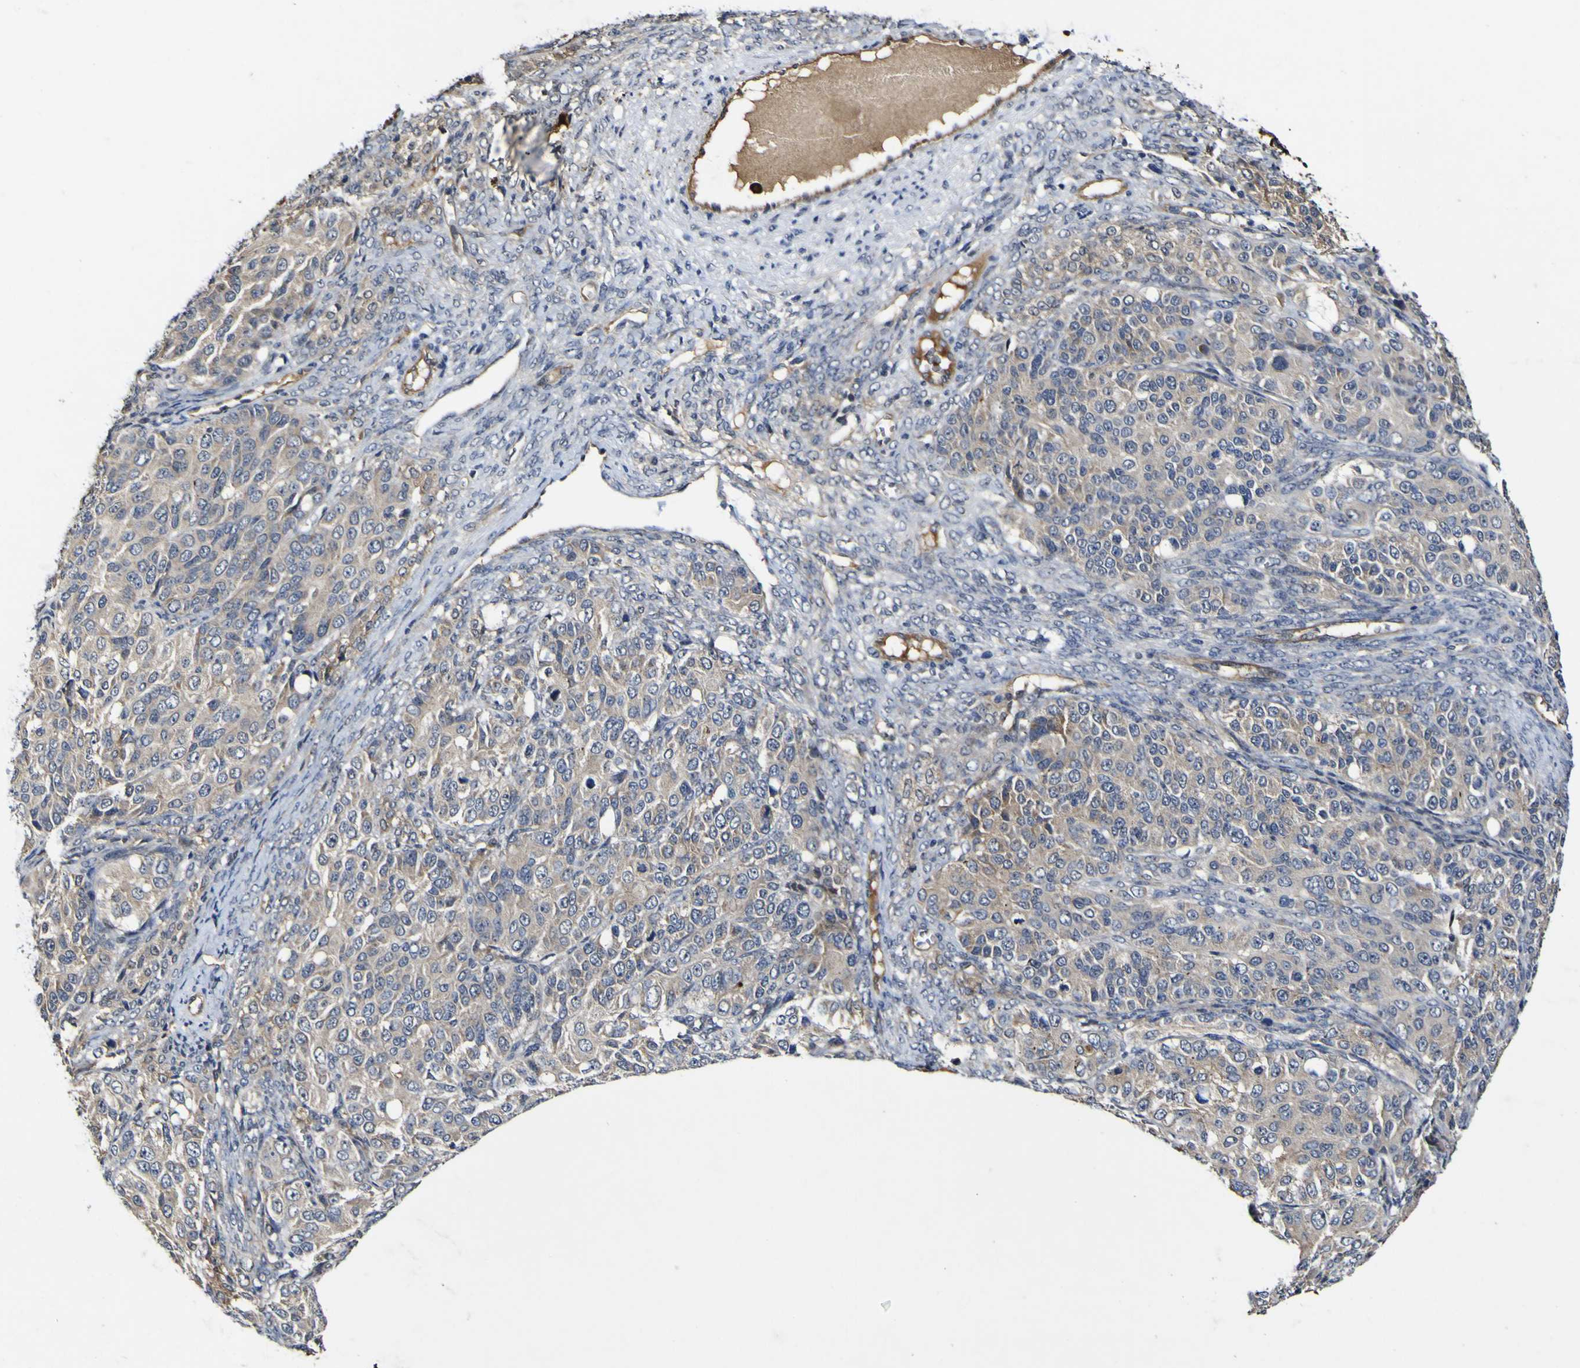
{"staining": {"intensity": "negative", "quantity": "none", "location": "none"}, "tissue": "ovarian cancer", "cell_type": "Tumor cells", "image_type": "cancer", "snomed": [{"axis": "morphology", "description": "Carcinoma, endometroid"}, {"axis": "topography", "description": "Ovary"}], "caption": "This is an IHC micrograph of ovarian endometroid carcinoma. There is no staining in tumor cells.", "gene": "CCL2", "patient": {"sex": "female", "age": 51}}